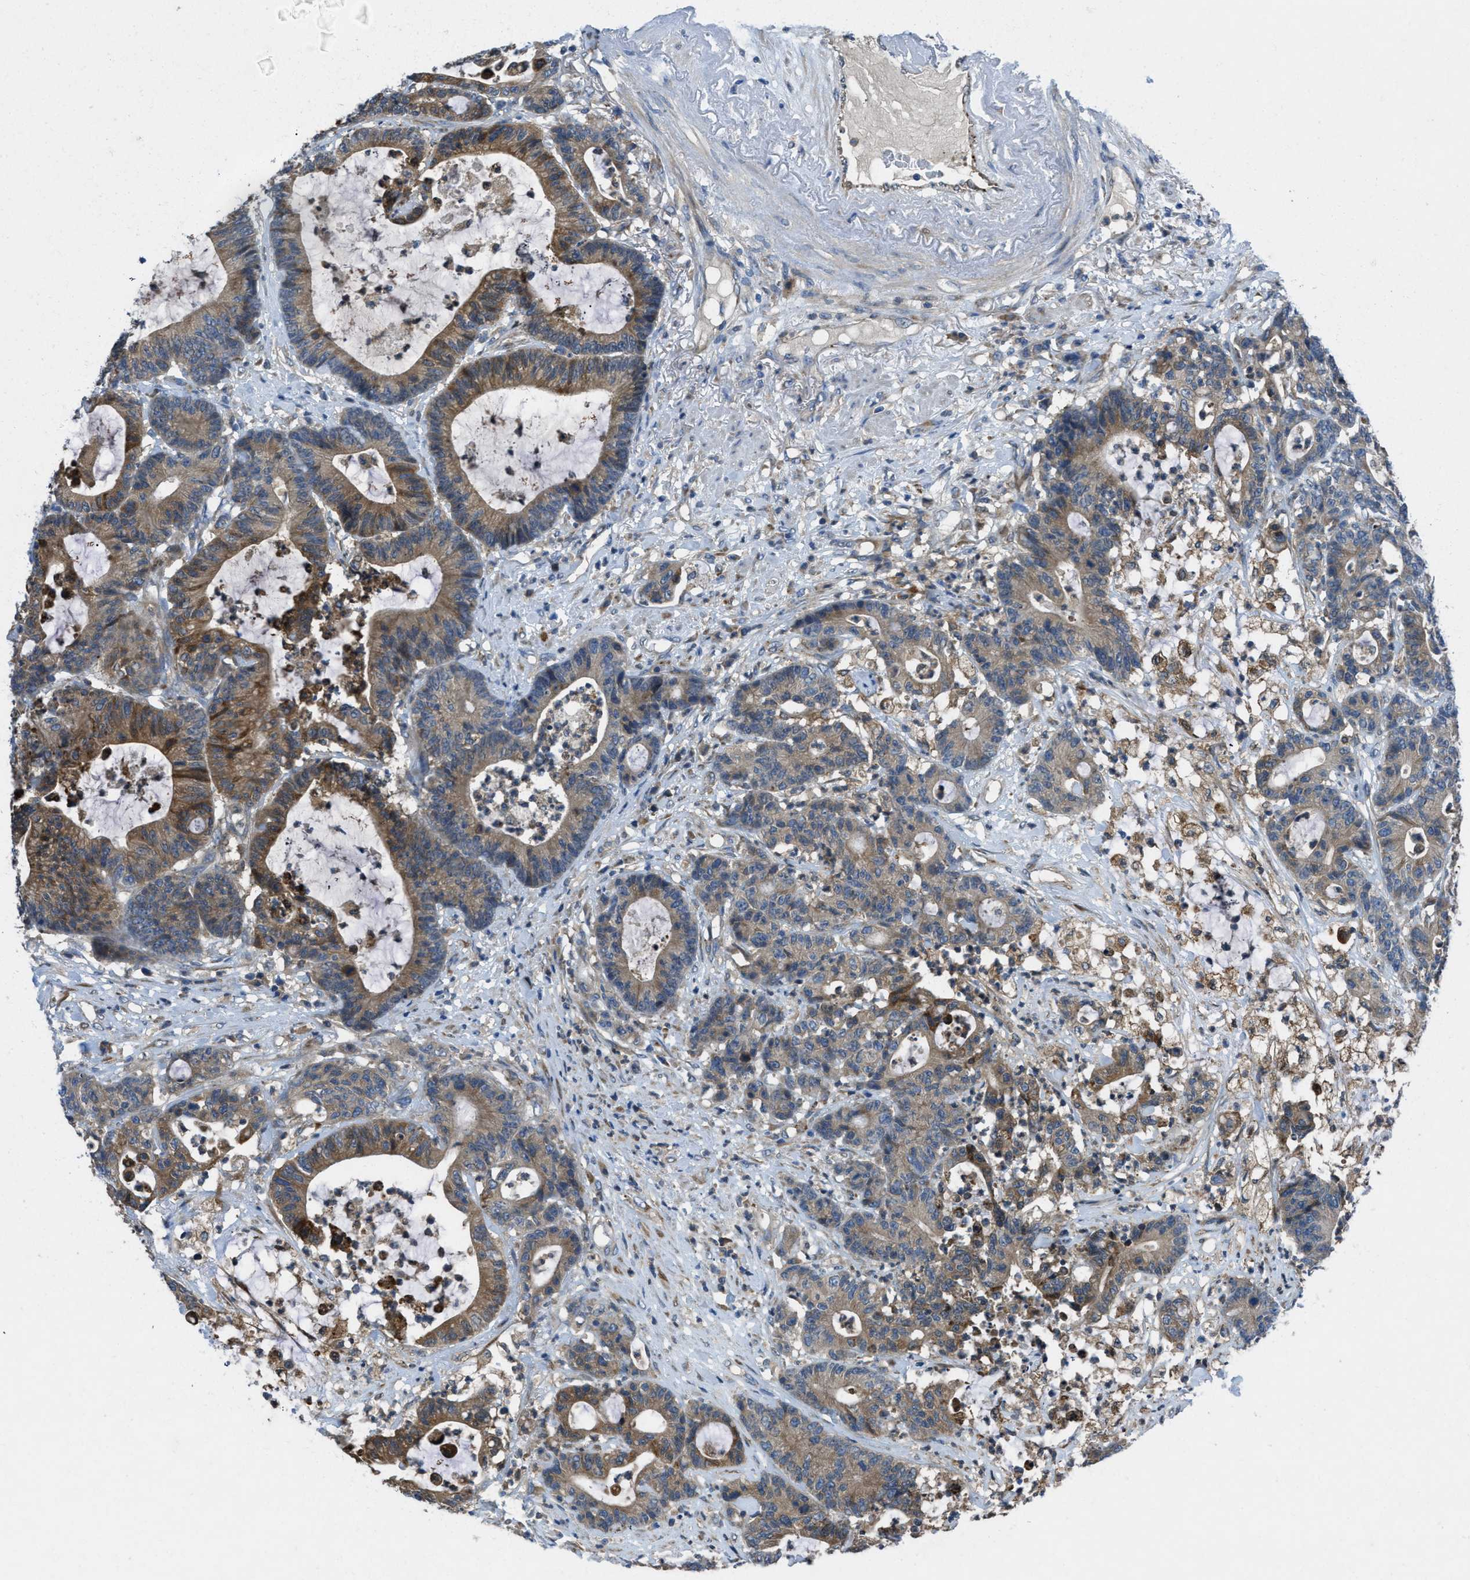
{"staining": {"intensity": "moderate", "quantity": ">75%", "location": "cytoplasmic/membranous"}, "tissue": "colorectal cancer", "cell_type": "Tumor cells", "image_type": "cancer", "snomed": [{"axis": "morphology", "description": "Adenocarcinoma, NOS"}, {"axis": "topography", "description": "Colon"}], "caption": "IHC micrograph of neoplastic tissue: human colorectal cancer (adenocarcinoma) stained using immunohistochemistry (IHC) exhibits medium levels of moderate protein expression localized specifically in the cytoplasmic/membranous of tumor cells, appearing as a cytoplasmic/membranous brown color.", "gene": "MAP3K20", "patient": {"sex": "female", "age": 84}}